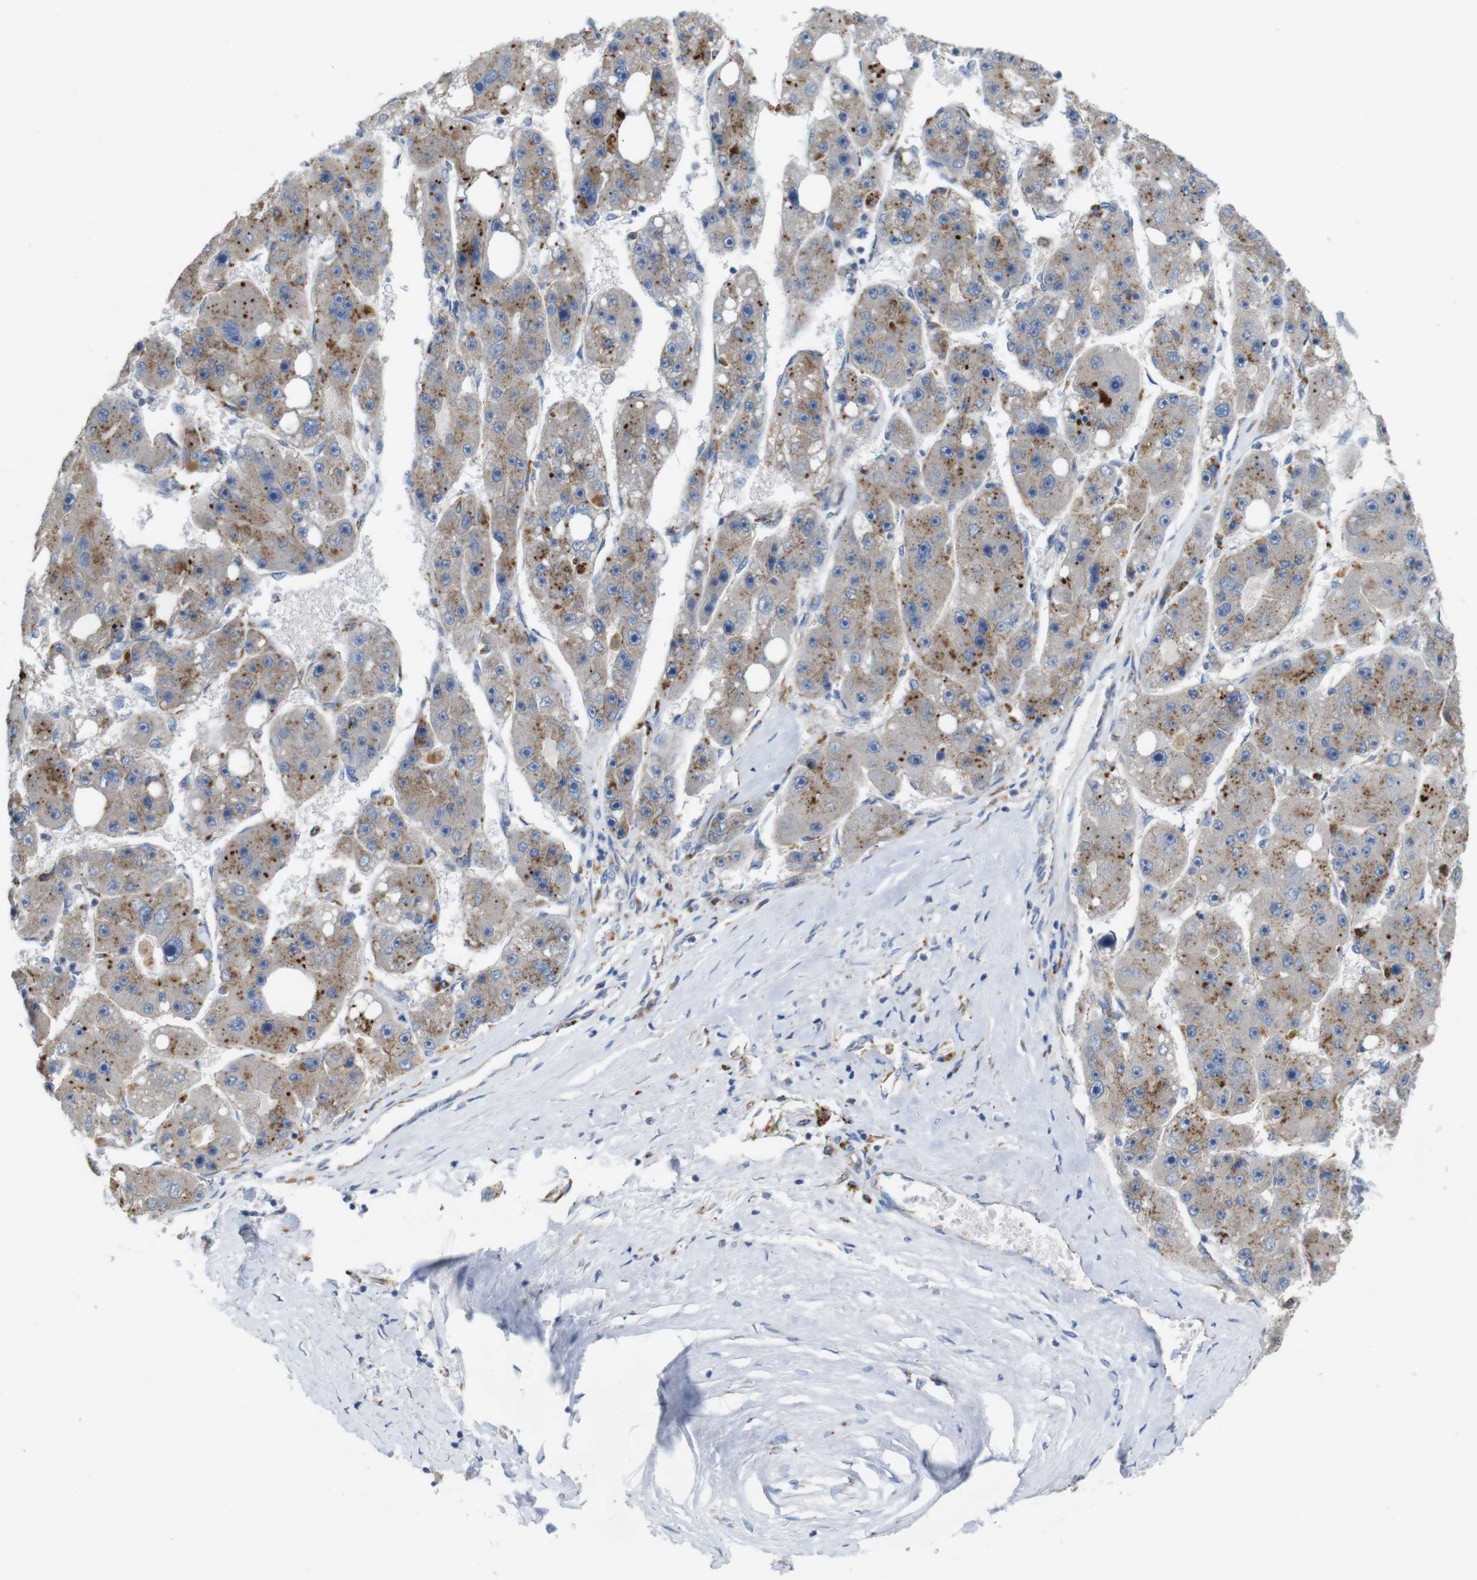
{"staining": {"intensity": "moderate", "quantity": "25%-75%", "location": "cytoplasmic/membranous"}, "tissue": "liver cancer", "cell_type": "Tumor cells", "image_type": "cancer", "snomed": [{"axis": "morphology", "description": "Carcinoma, Hepatocellular, NOS"}, {"axis": "topography", "description": "Liver"}], "caption": "High-magnification brightfield microscopy of liver cancer (hepatocellular carcinoma) stained with DAB (brown) and counterstained with hematoxylin (blue). tumor cells exhibit moderate cytoplasmic/membranous staining is present in about25%-75% of cells. (brown staining indicates protein expression, while blue staining denotes nuclei).", "gene": "NHLRC3", "patient": {"sex": "female", "age": 61}}